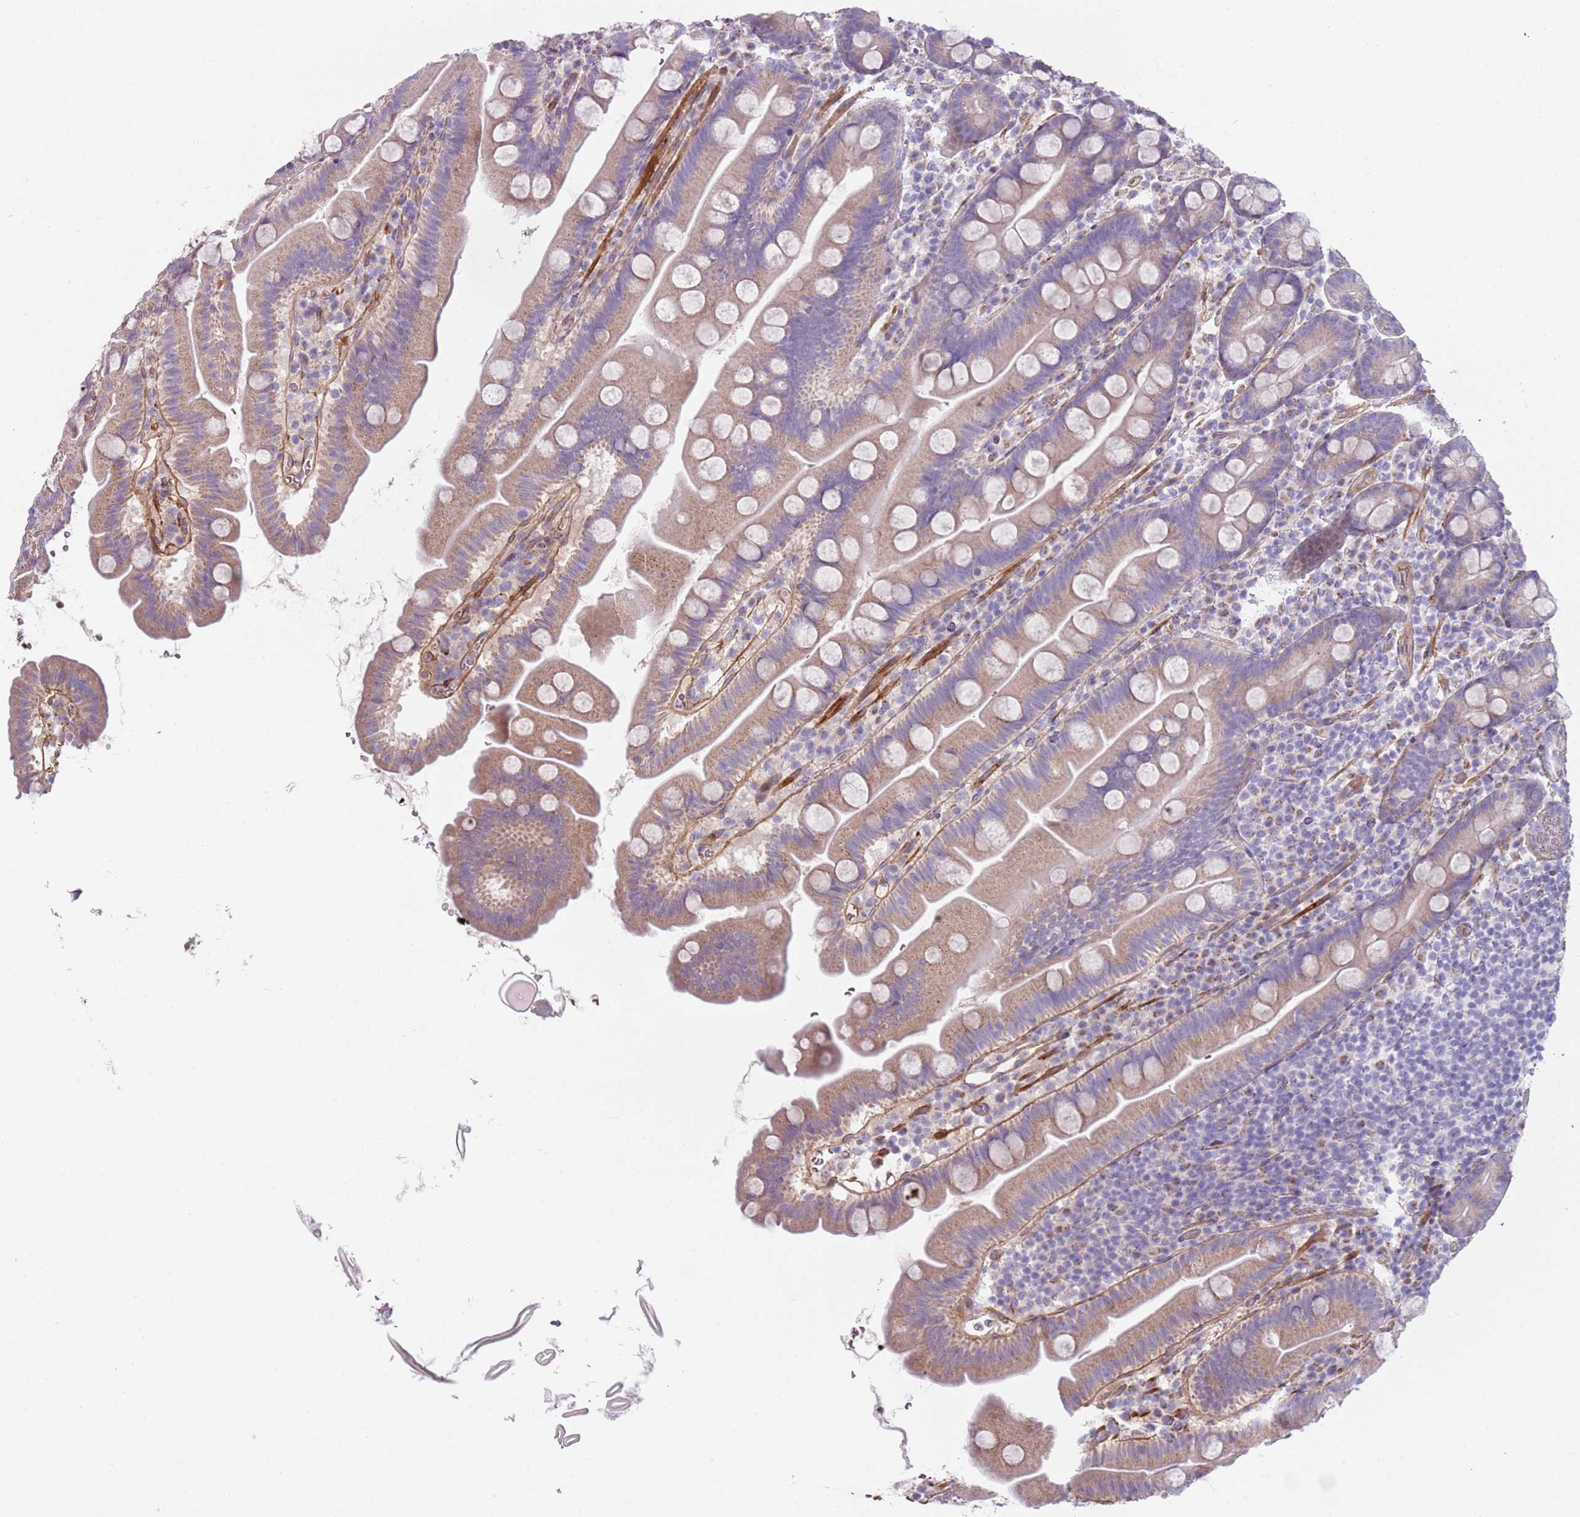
{"staining": {"intensity": "weak", "quantity": "25%-75%", "location": "cytoplasmic/membranous"}, "tissue": "small intestine", "cell_type": "Glandular cells", "image_type": "normal", "snomed": [{"axis": "morphology", "description": "Normal tissue, NOS"}, {"axis": "topography", "description": "Small intestine"}], "caption": "A histopathology image of small intestine stained for a protein demonstrates weak cytoplasmic/membranous brown staining in glandular cells. Nuclei are stained in blue.", "gene": "TINAGL1", "patient": {"sex": "female", "age": 68}}